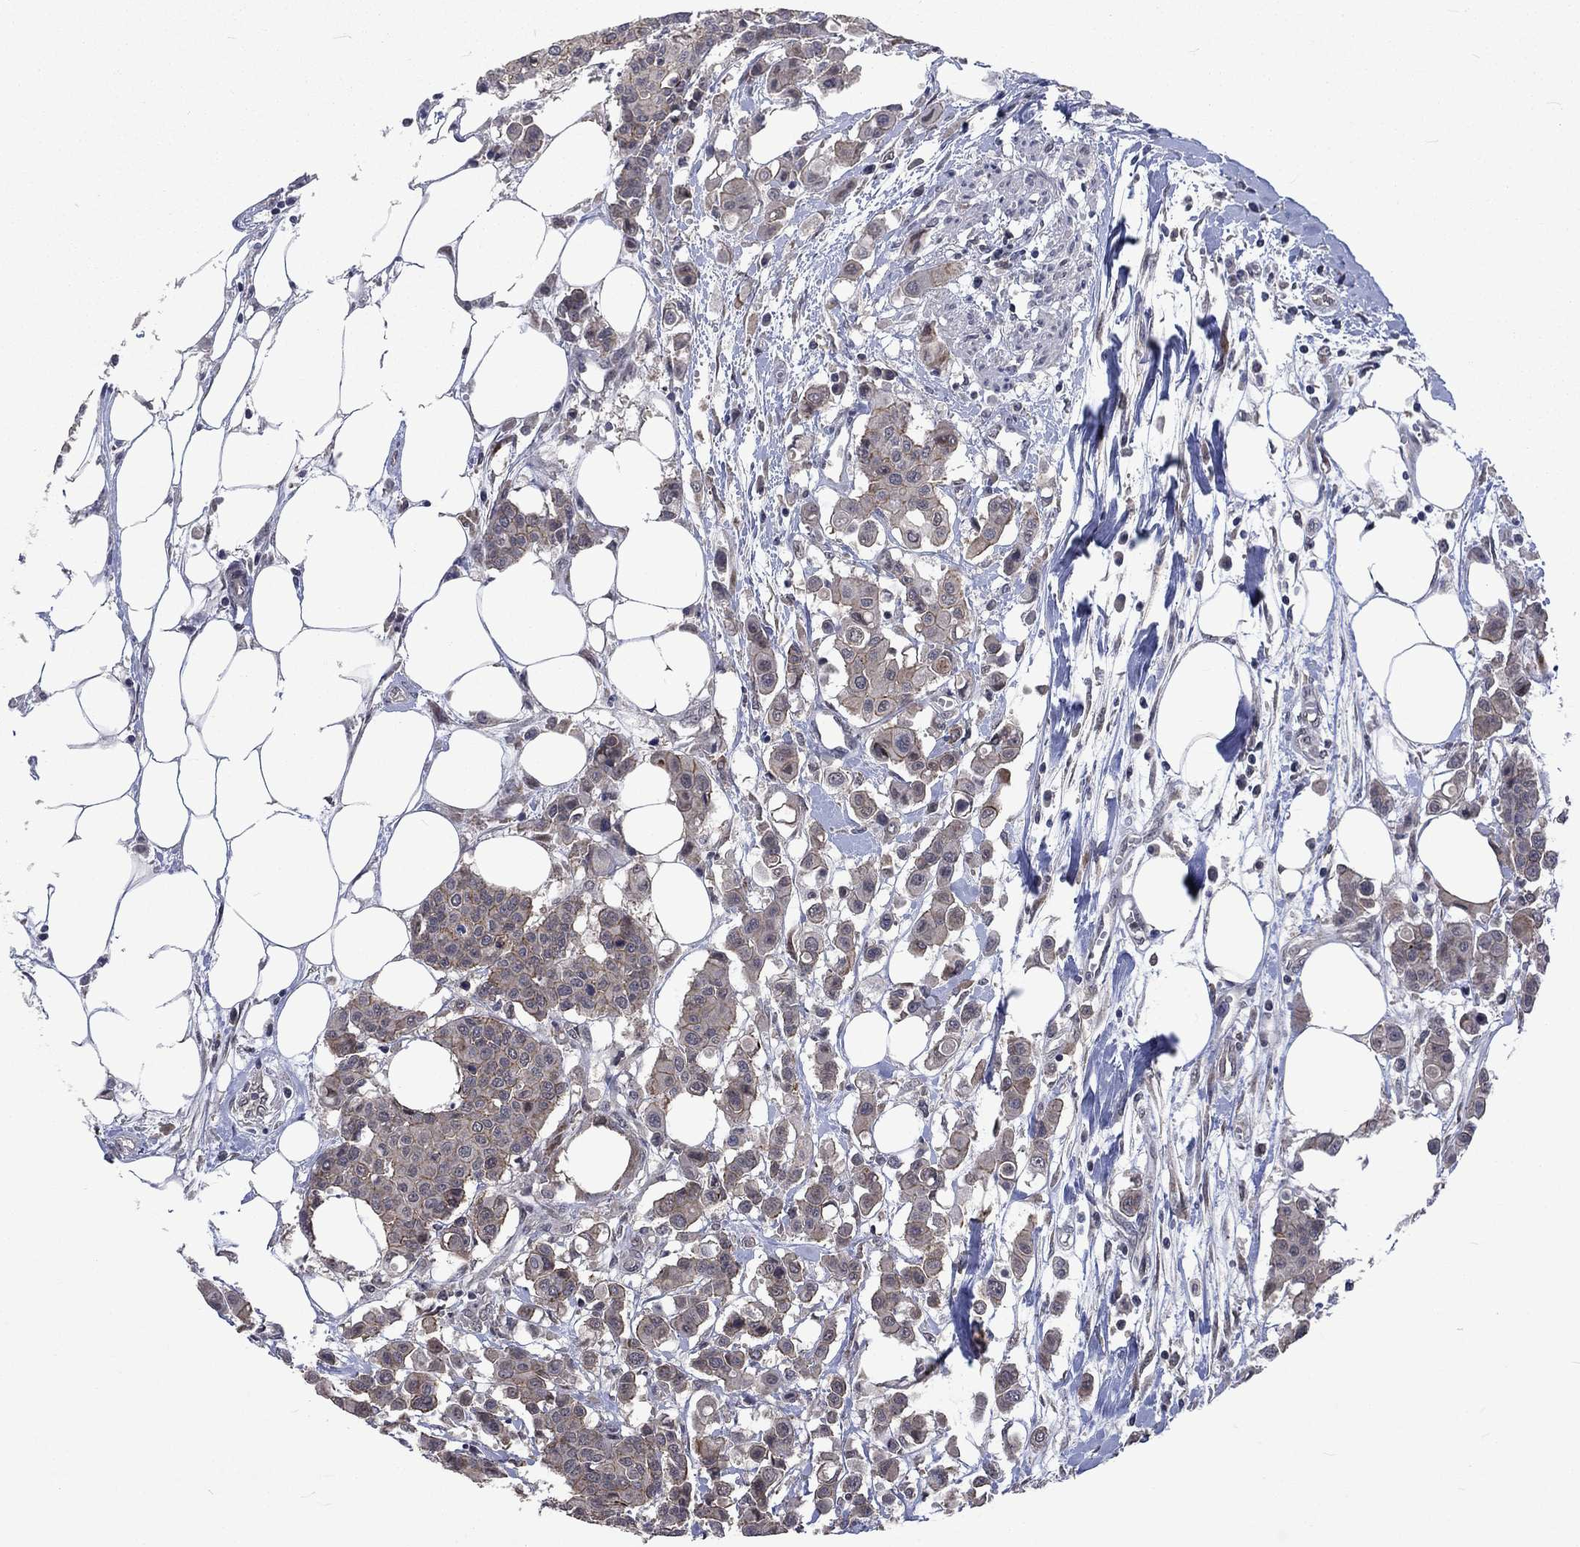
{"staining": {"intensity": "negative", "quantity": "none", "location": "none"}, "tissue": "carcinoid", "cell_type": "Tumor cells", "image_type": "cancer", "snomed": [{"axis": "morphology", "description": "Carcinoid, malignant, NOS"}, {"axis": "topography", "description": "Colon"}], "caption": "Immunohistochemical staining of human carcinoid exhibits no significant expression in tumor cells.", "gene": "PPP1R9A", "patient": {"sex": "male", "age": 81}}